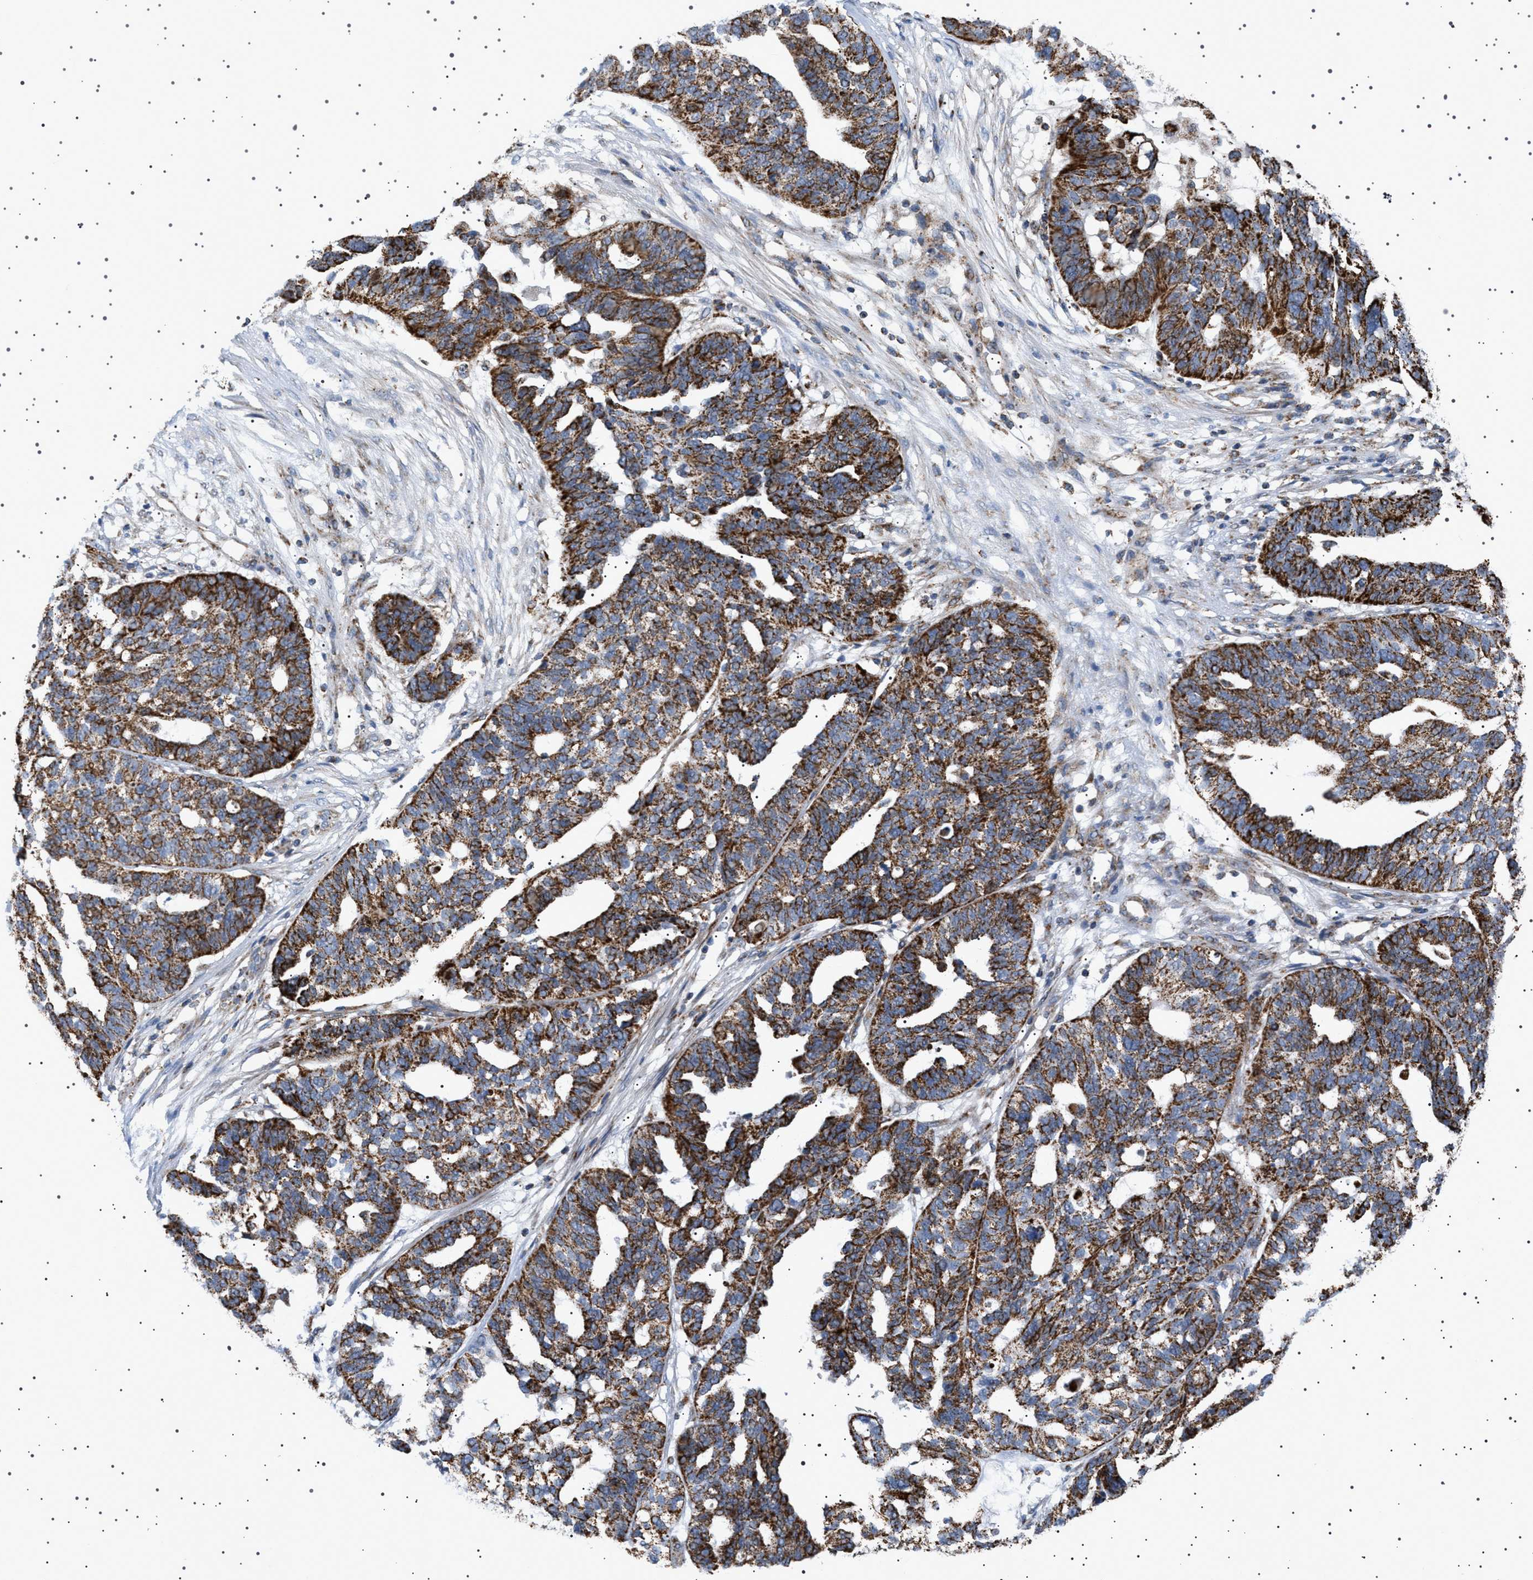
{"staining": {"intensity": "strong", "quantity": ">75%", "location": "cytoplasmic/membranous"}, "tissue": "ovarian cancer", "cell_type": "Tumor cells", "image_type": "cancer", "snomed": [{"axis": "morphology", "description": "Cystadenocarcinoma, serous, NOS"}, {"axis": "topography", "description": "Ovary"}], "caption": "High-power microscopy captured an immunohistochemistry photomicrograph of ovarian serous cystadenocarcinoma, revealing strong cytoplasmic/membranous expression in about >75% of tumor cells.", "gene": "UBXN8", "patient": {"sex": "female", "age": 59}}